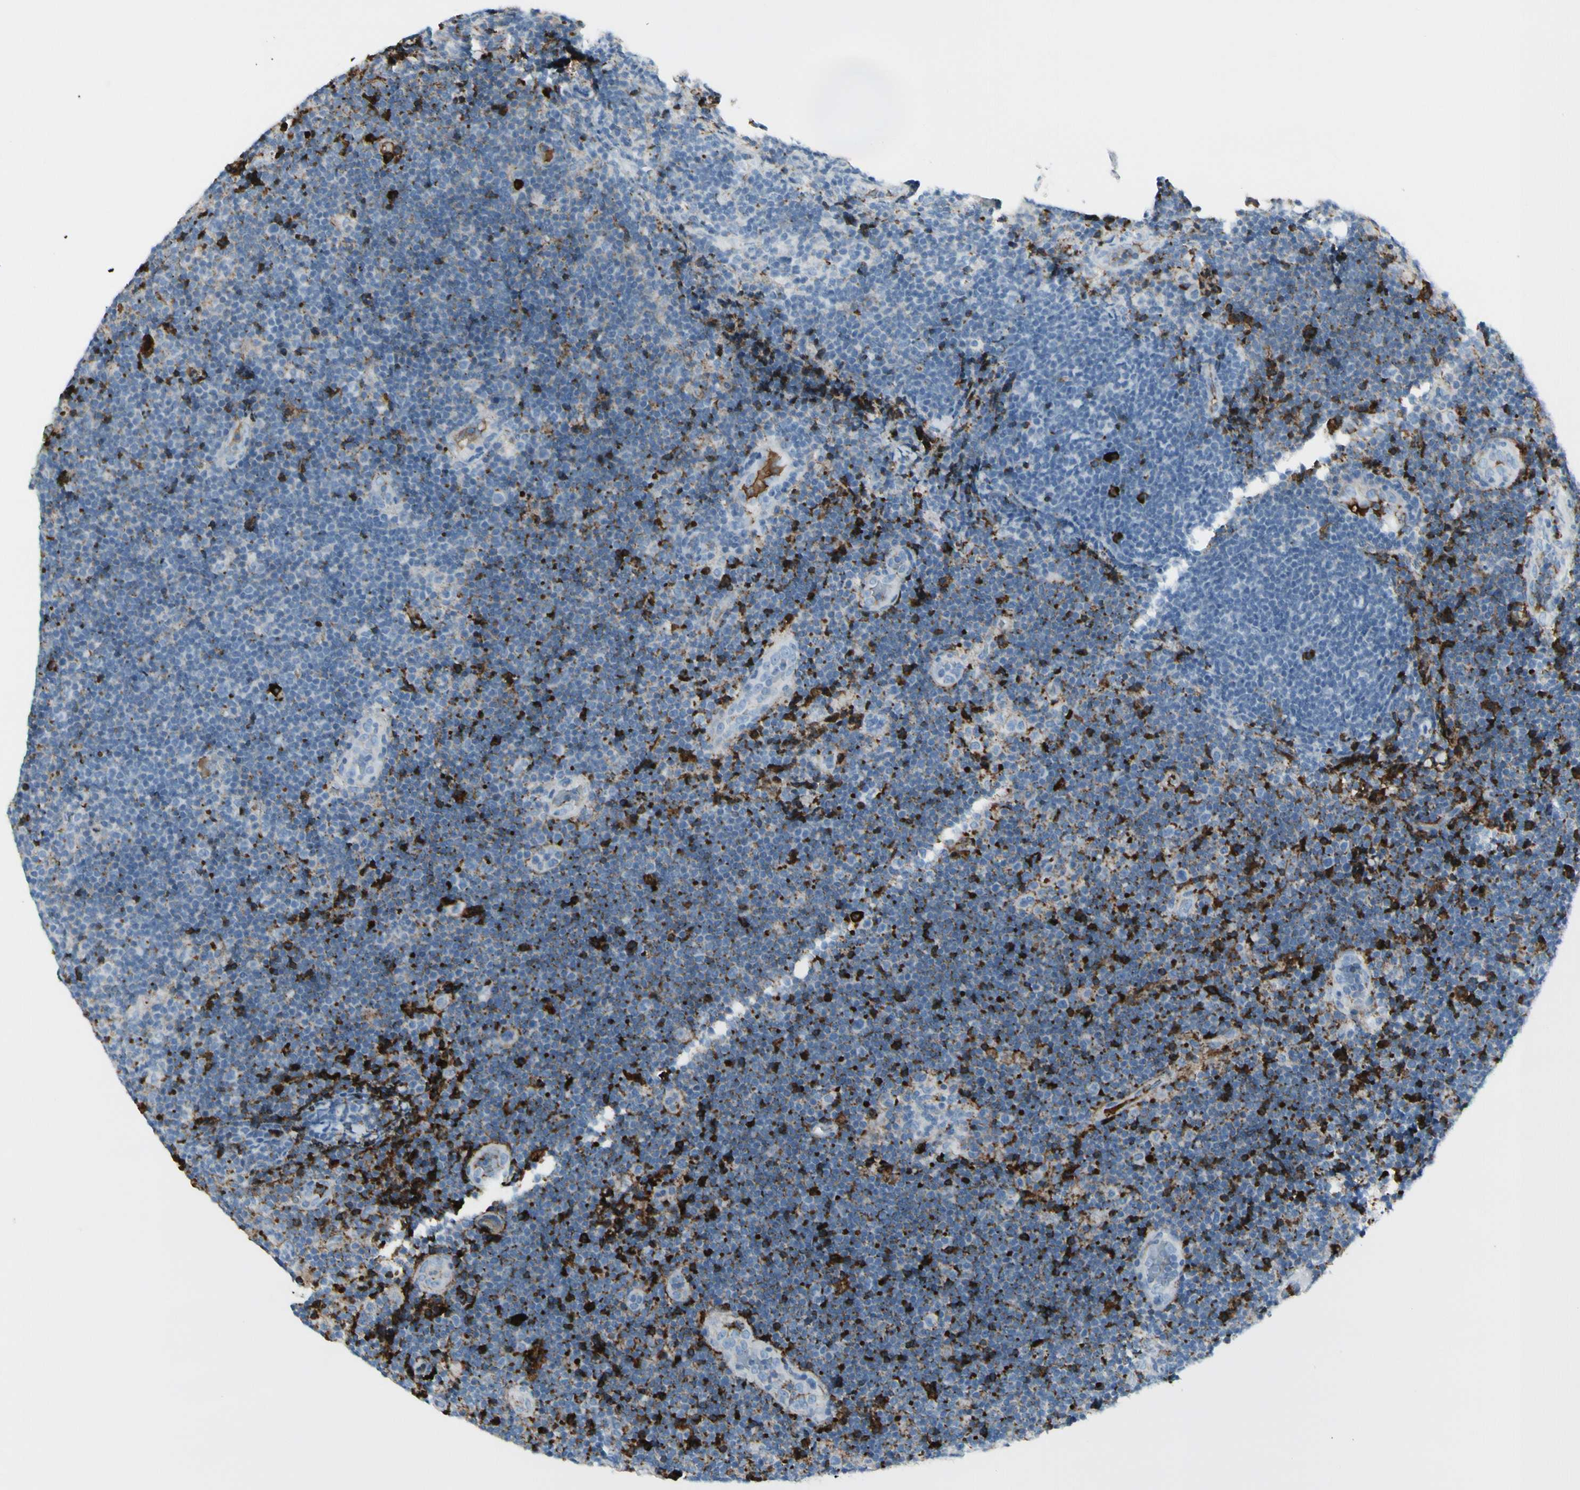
{"staining": {"intensity": "negative", "quantity": "none", "location": "none"}, "tissue": "lymphoma", "cell_type": "Tumor cells", "image_type": "cancer", "snomed": [{"axis": "morphology", "description": "Malignant lymphoma, non-Hodgkin's type, Low grade"}, {"axis": "topography", "description": "Lymph node"}], "caption": "Immunohistochemistry (IHC) of malignant lymphoma, non-Hodgkin's type (low-grade) displays no positivity in tumor cells.", "gene": "IGHG1", "patient": {"sex": "male", "age": 83}}